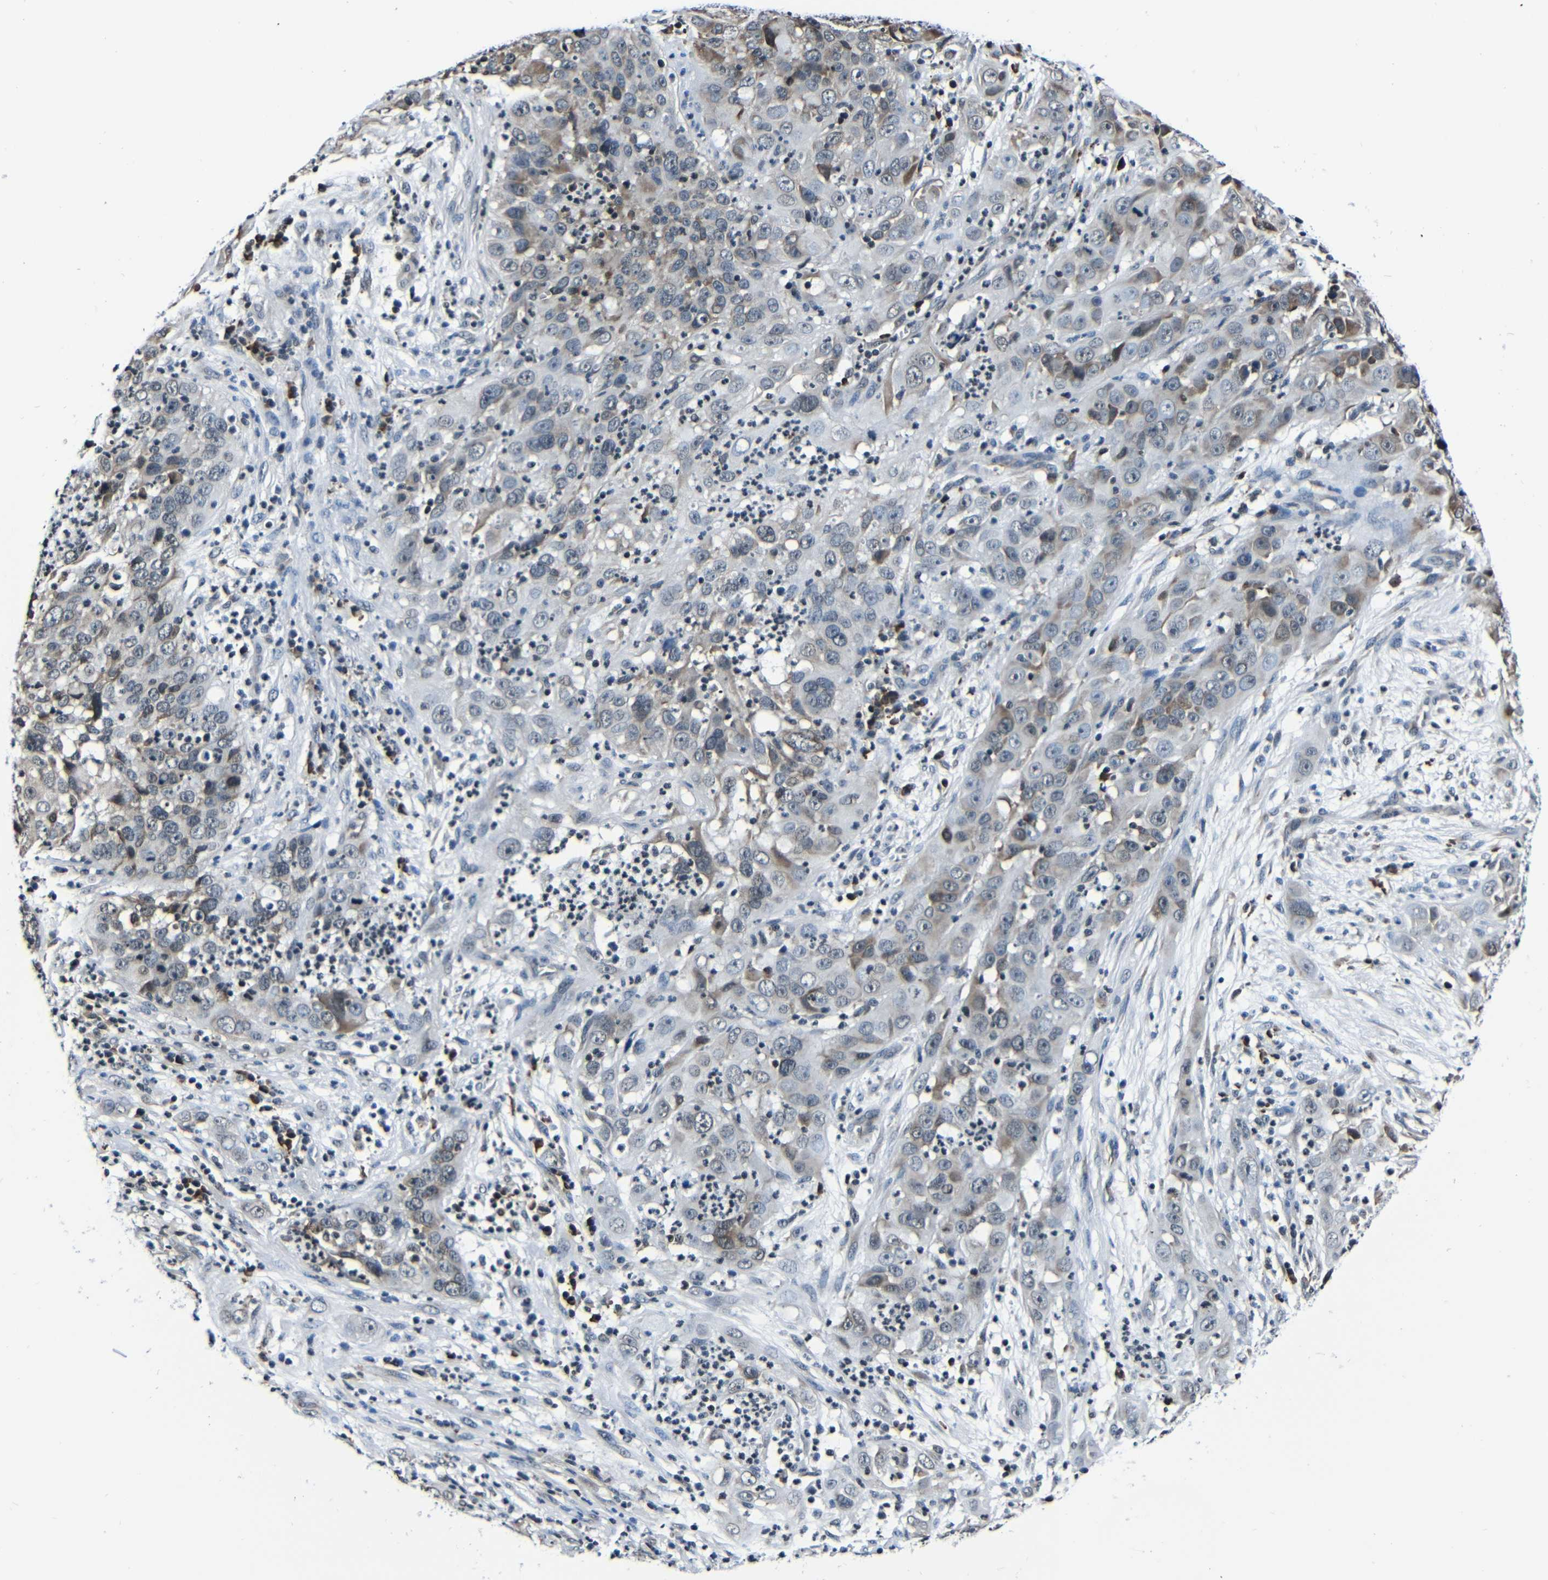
{"staining": {"intensity": "weak", "quantity": "25%-75%", "location": "cytoplasmic/membranous"}, "tissue": "cervical cancer", "cell_type": "Tumor cells", "image_type": "cancer", "snomed": [{"axis": "morphology", "description": "Squamous cell carcinoma, NOS"}, {"axis": "topography", "description": "Cervix"}], "caption": "The micrograph displays staining of cervical cancer (squamous cell carcinoma), revealing weak cytoplasmic/membranous protein positivity (brown color) within tumor cells. (DAB = brown stain, brightfield microscopy at high magnification).", "gene": "NCBP3", "patient": {"sex": "female", "age": 32}}